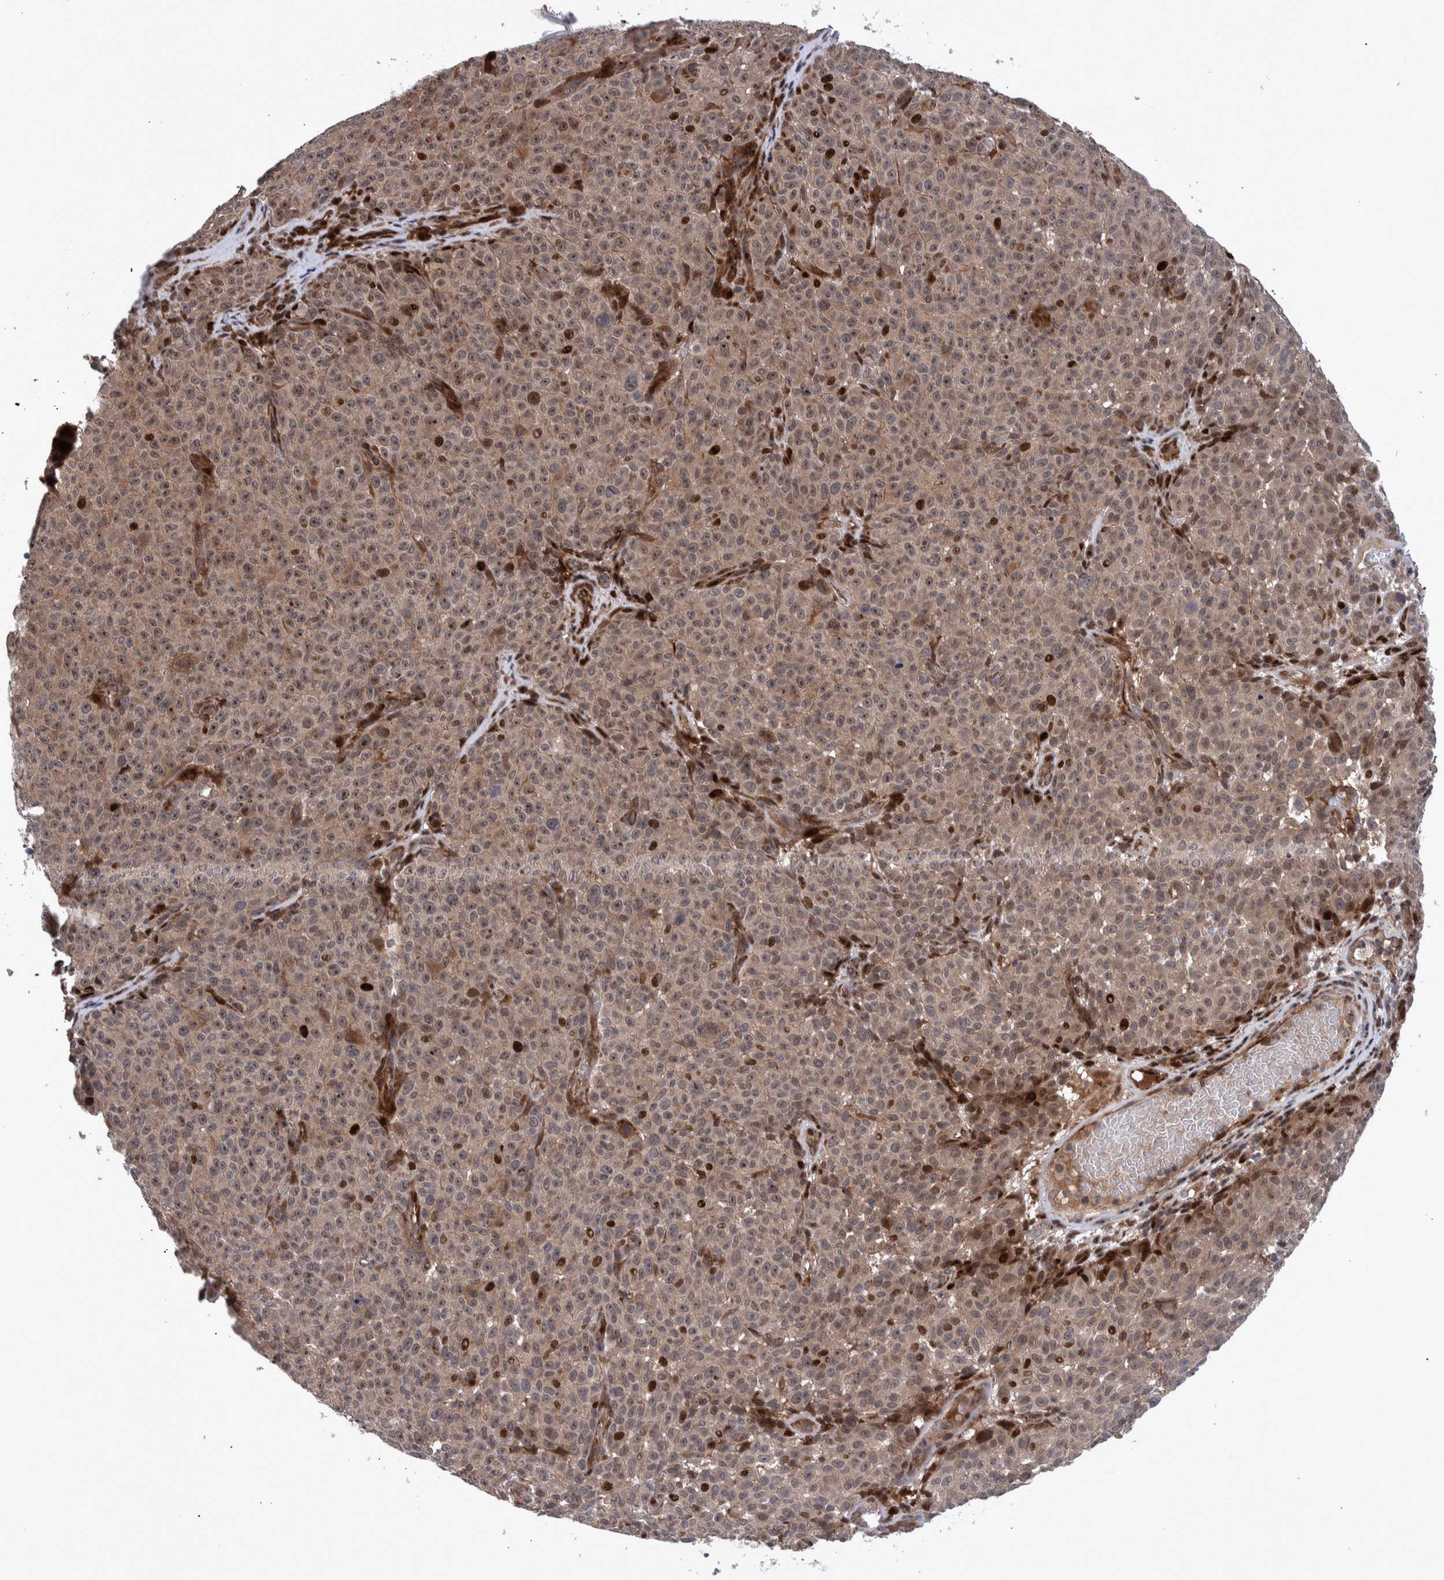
{"staining": {"intensity": "moderate", "quantity": "<25%", "location": "cytoplasmic/membranous,nuclear"}, "tissue": "melanoma", "cell_type": "Tumor cells", "image_type": "cancer", "snomed": [{"axis": "morphology", "description": "Malignant melanoma, NOS"}, {"axis": "topography", "description": "Skin"}], "caption": "DAB (3,3'-diaminobenzidine) immunohistochemical staining of melanoma shows moderate cytoplasmic/membranous and nuclear protein staining in about <25% of tumor cells. (Brightfield microscopy of DAB IHC at high magnification).", "gene": "SHISA6", "patient": {"sex": "female", "age": 82}}